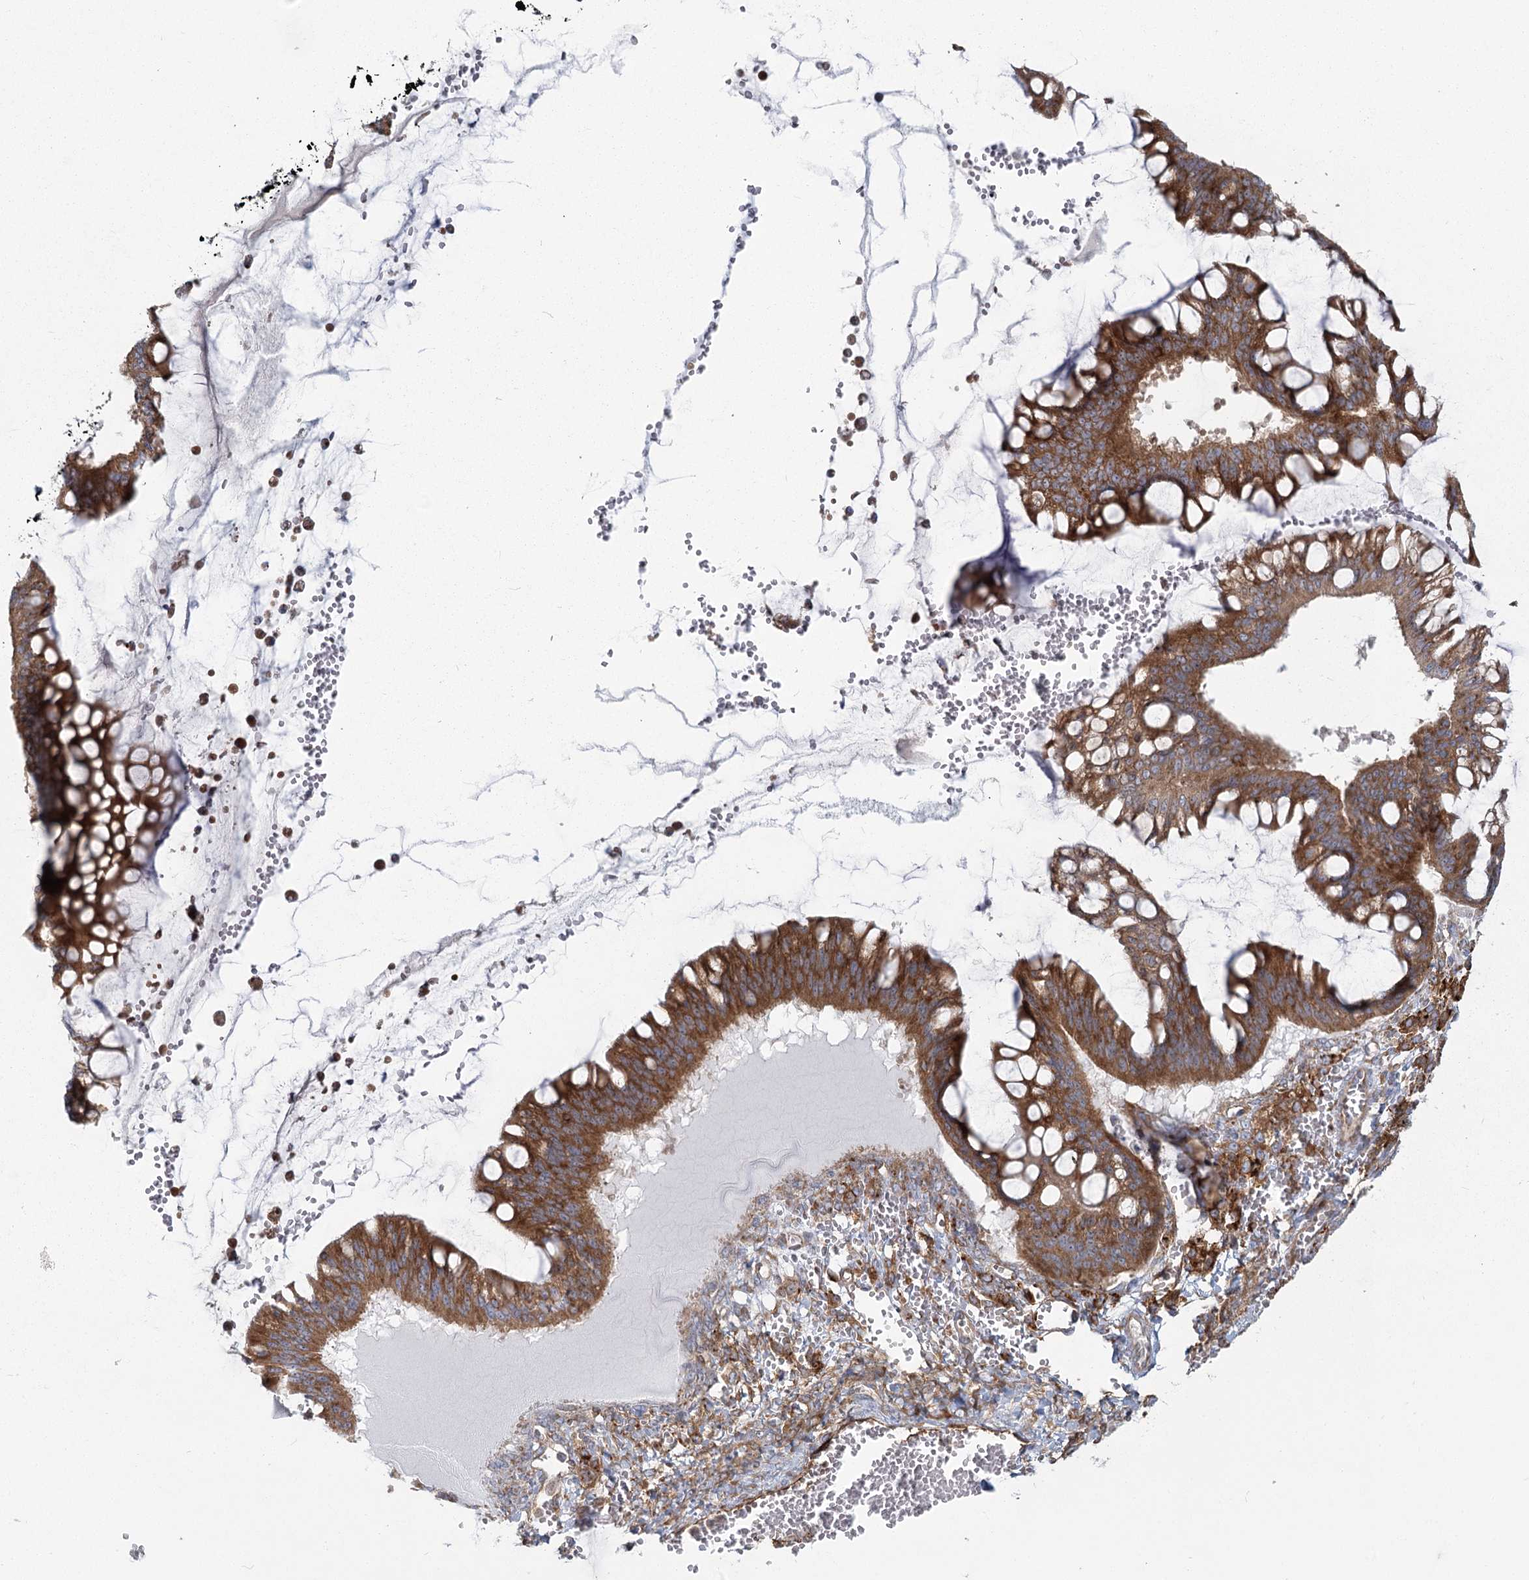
{"staining": {"intensity": "moderate", "quantity": ">75%", "location": "cytoplasmic/membranous"}, "tissue": "ovarian cancer", "cell_type": "Tumor cells", "image_type": "cancer", "snomed": [{"axis": "morphology", "description": "Cystadenocarcinoma, mucinous, NOS"}, {"axis": "topography", "description": "Ovary"}], "caption": "Immunohistochemical staining of human ovarian mucinous cystadenocarcinoma demonstrates medium levels of moderate cytoplasmic/membranous staining in about >75% of tumor cells.", "gene": "HARS2", "patient": {"sex": "female", "age": 73}}